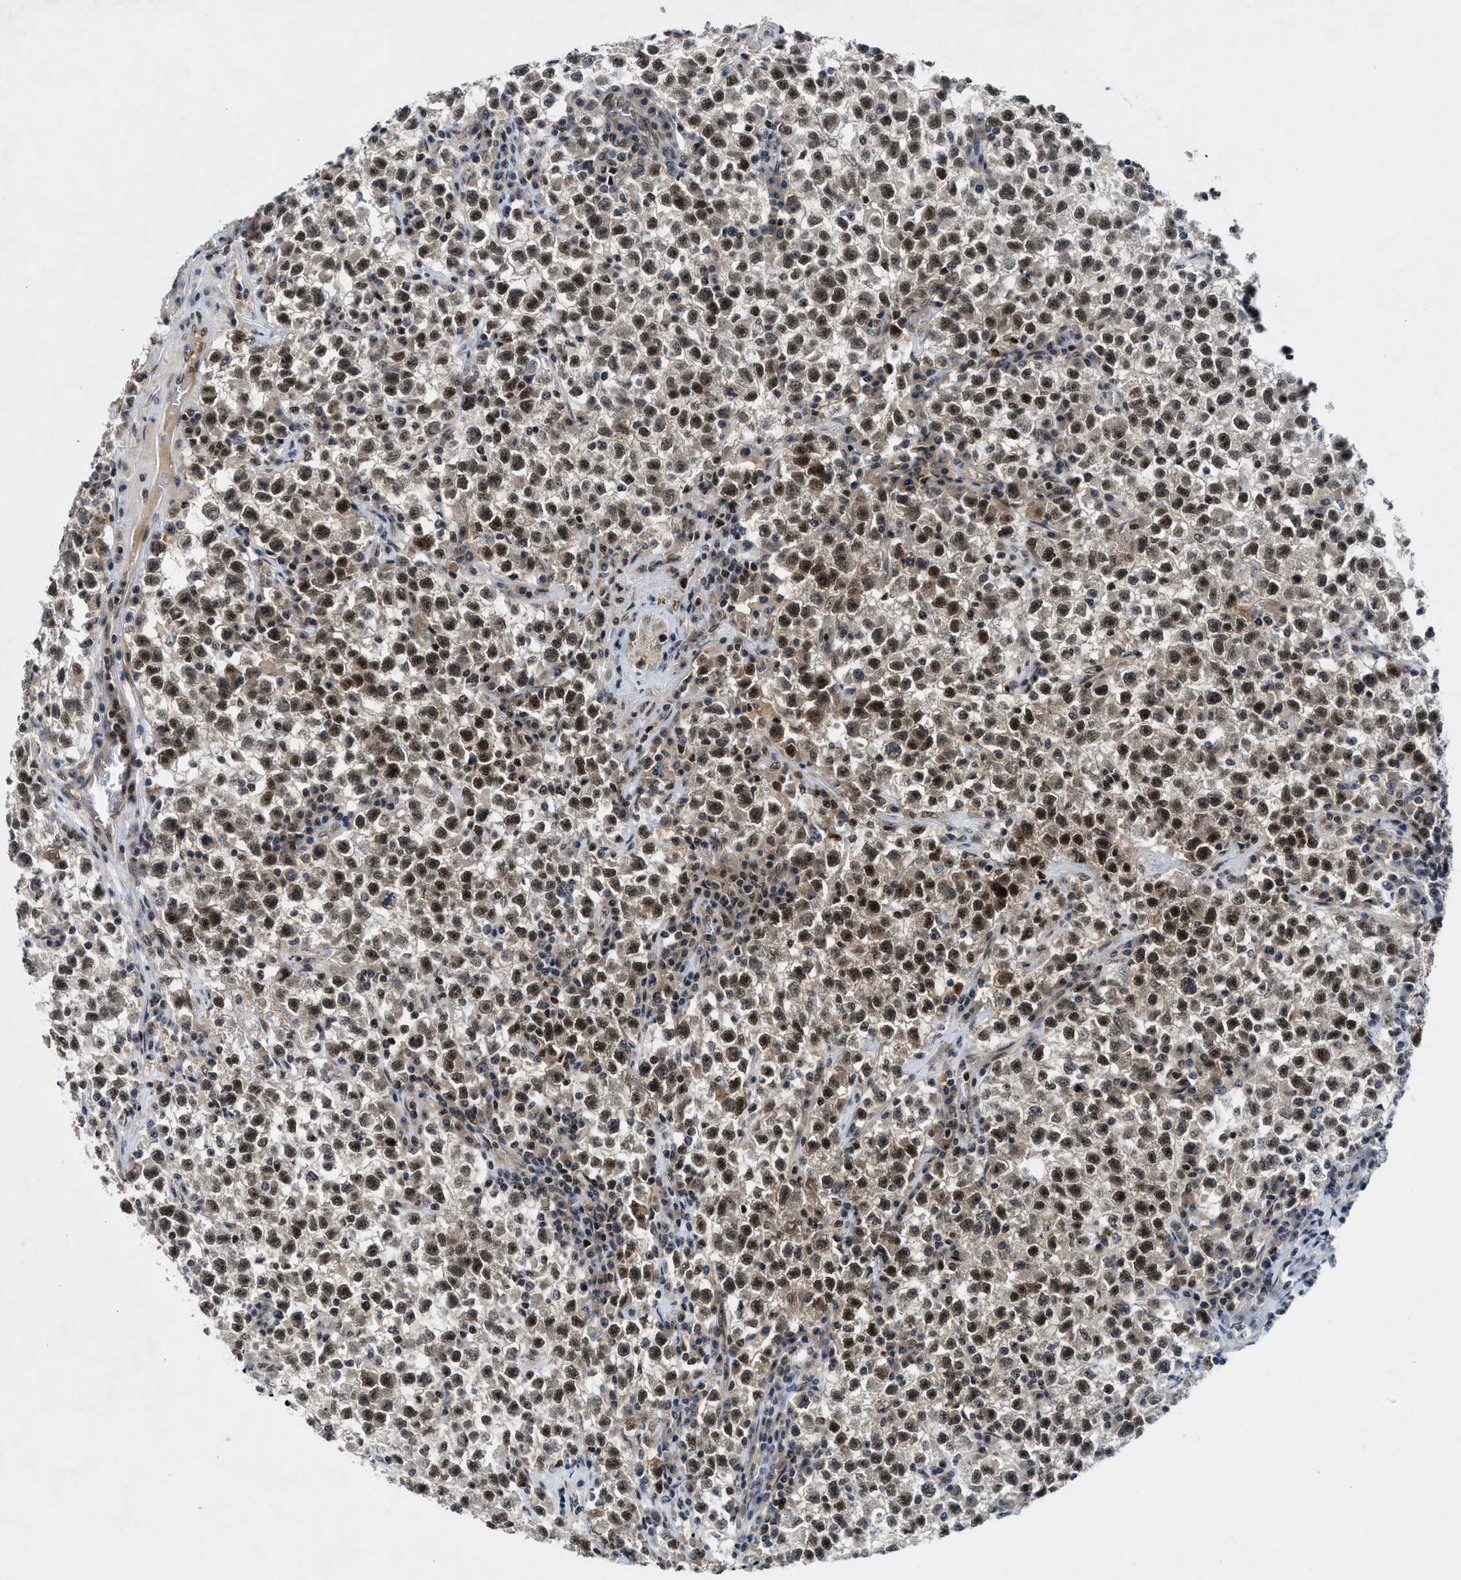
{"staining": {"intensity": "strong", "quantity": ">75%", "location": "cytoplasmic/membranous,nuclear"}, "tissue": "testis cancer", "cell_type": "Tumor cells", "image_type": "cancer", "snomed": [{"axis": "morphology", "description": "Seminoma, NOS"}, {"axis": "topography", "description": "Testis"}], "caption": "This photomicrograph exhibits testis seminoma stained with IHC to label a protein in brown. The cytoplasmic/membranous and nuclear of tumor cells show strong positivity for the protein. Nuclei are counter-stained blue.", "gene": "NCOA1", "patient": {"sex": "male", "age": 22}}